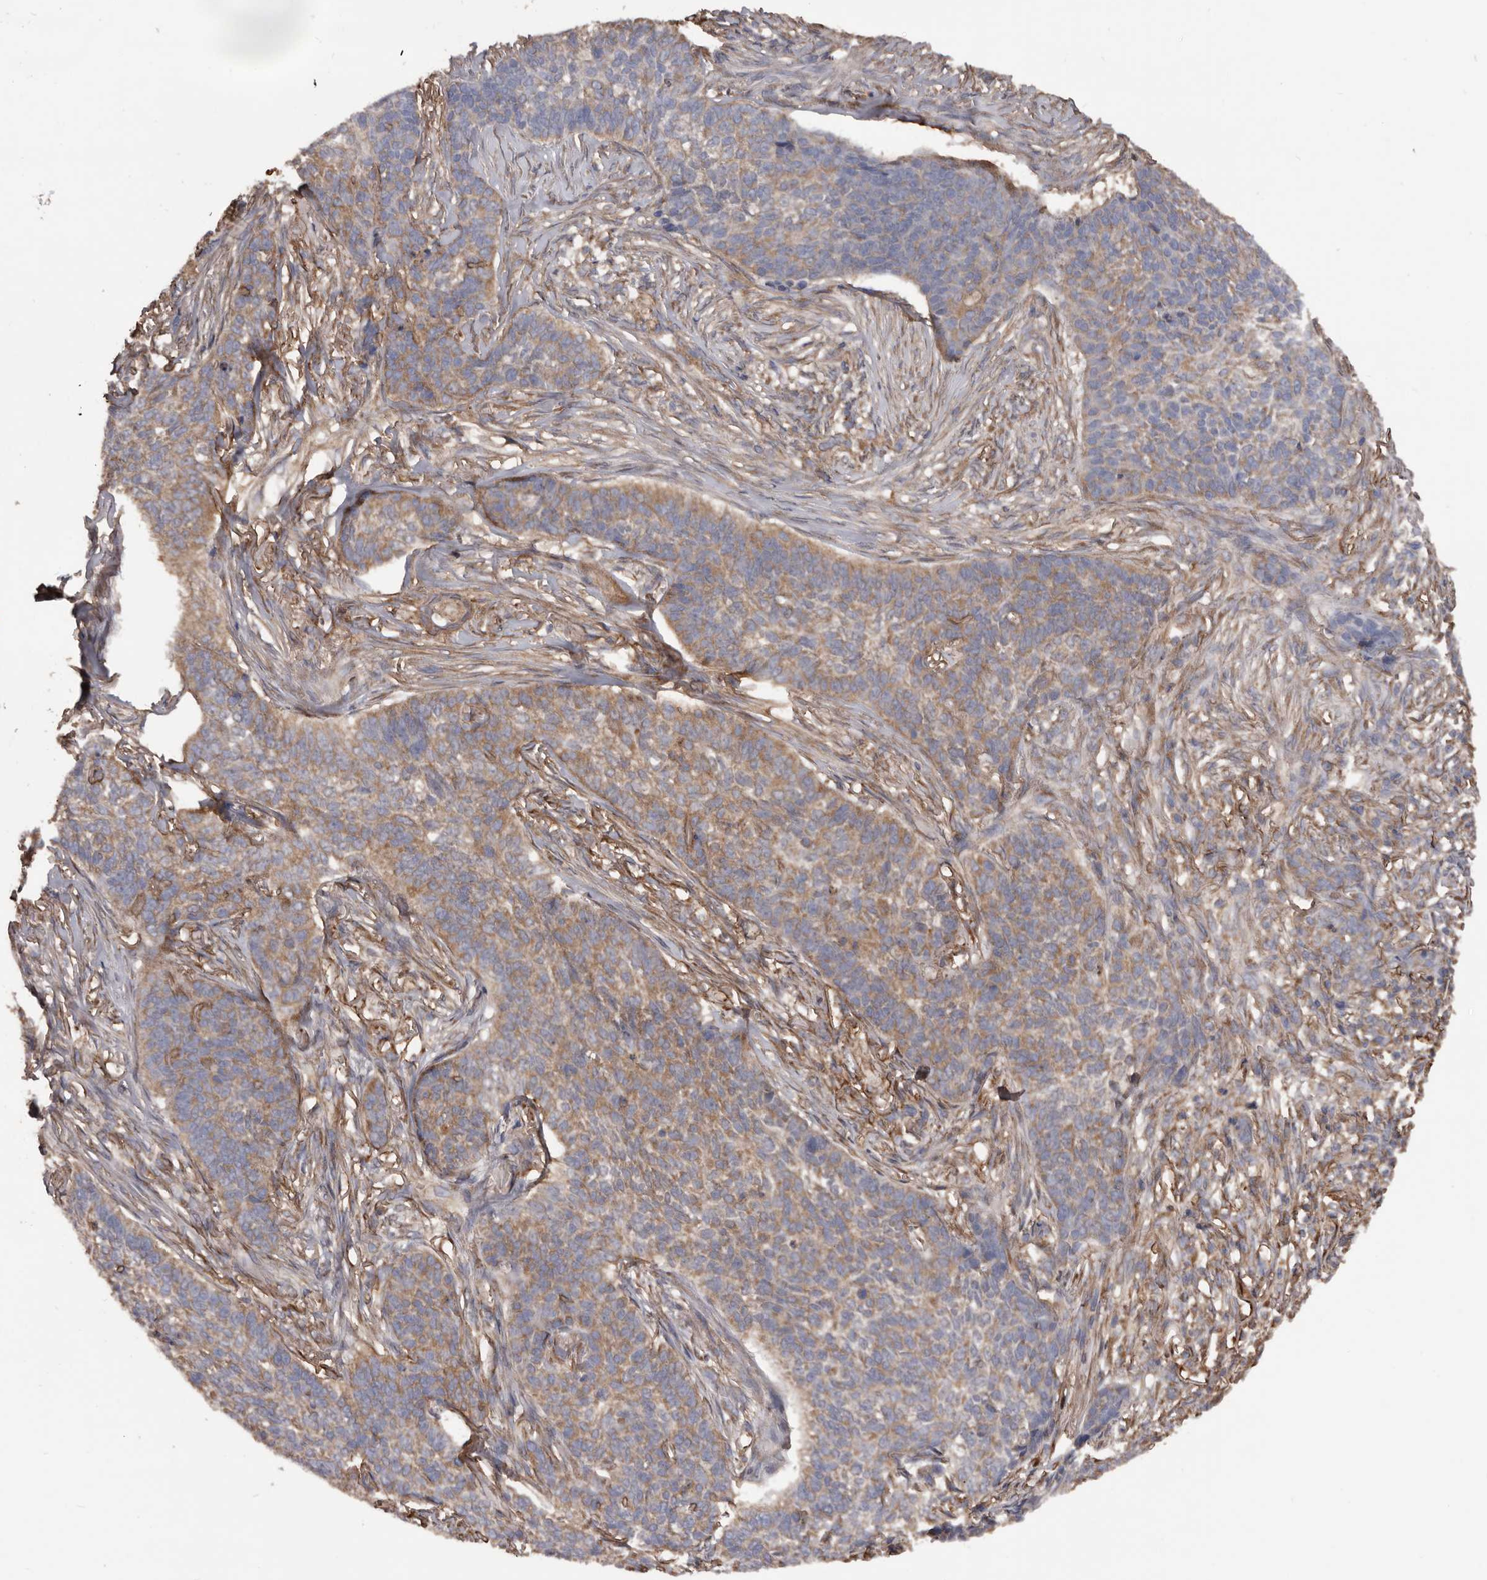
{"staining": {"intensity": "moderate", "quantity": ">75%", "location": "cytoplasmic/membranous"}, "tissue": "skin cancer", "cell_type": "Tumor cells", "image_type": "cancer", "snomed": [{"axis": "morphology", "description": "Basal cell carcinoma"}, {"axis": "topography", "description": "Skin"}], "caption": "Immunohistochemistry (IHC) of basal cell carcinoma (skin) reveals medium levels of moderate cytoplasmic/membranous staining in approximately >75% of tumor cells.", "gene": "ADAMTS2", "patient": {"sex": "male", "age": 85}}